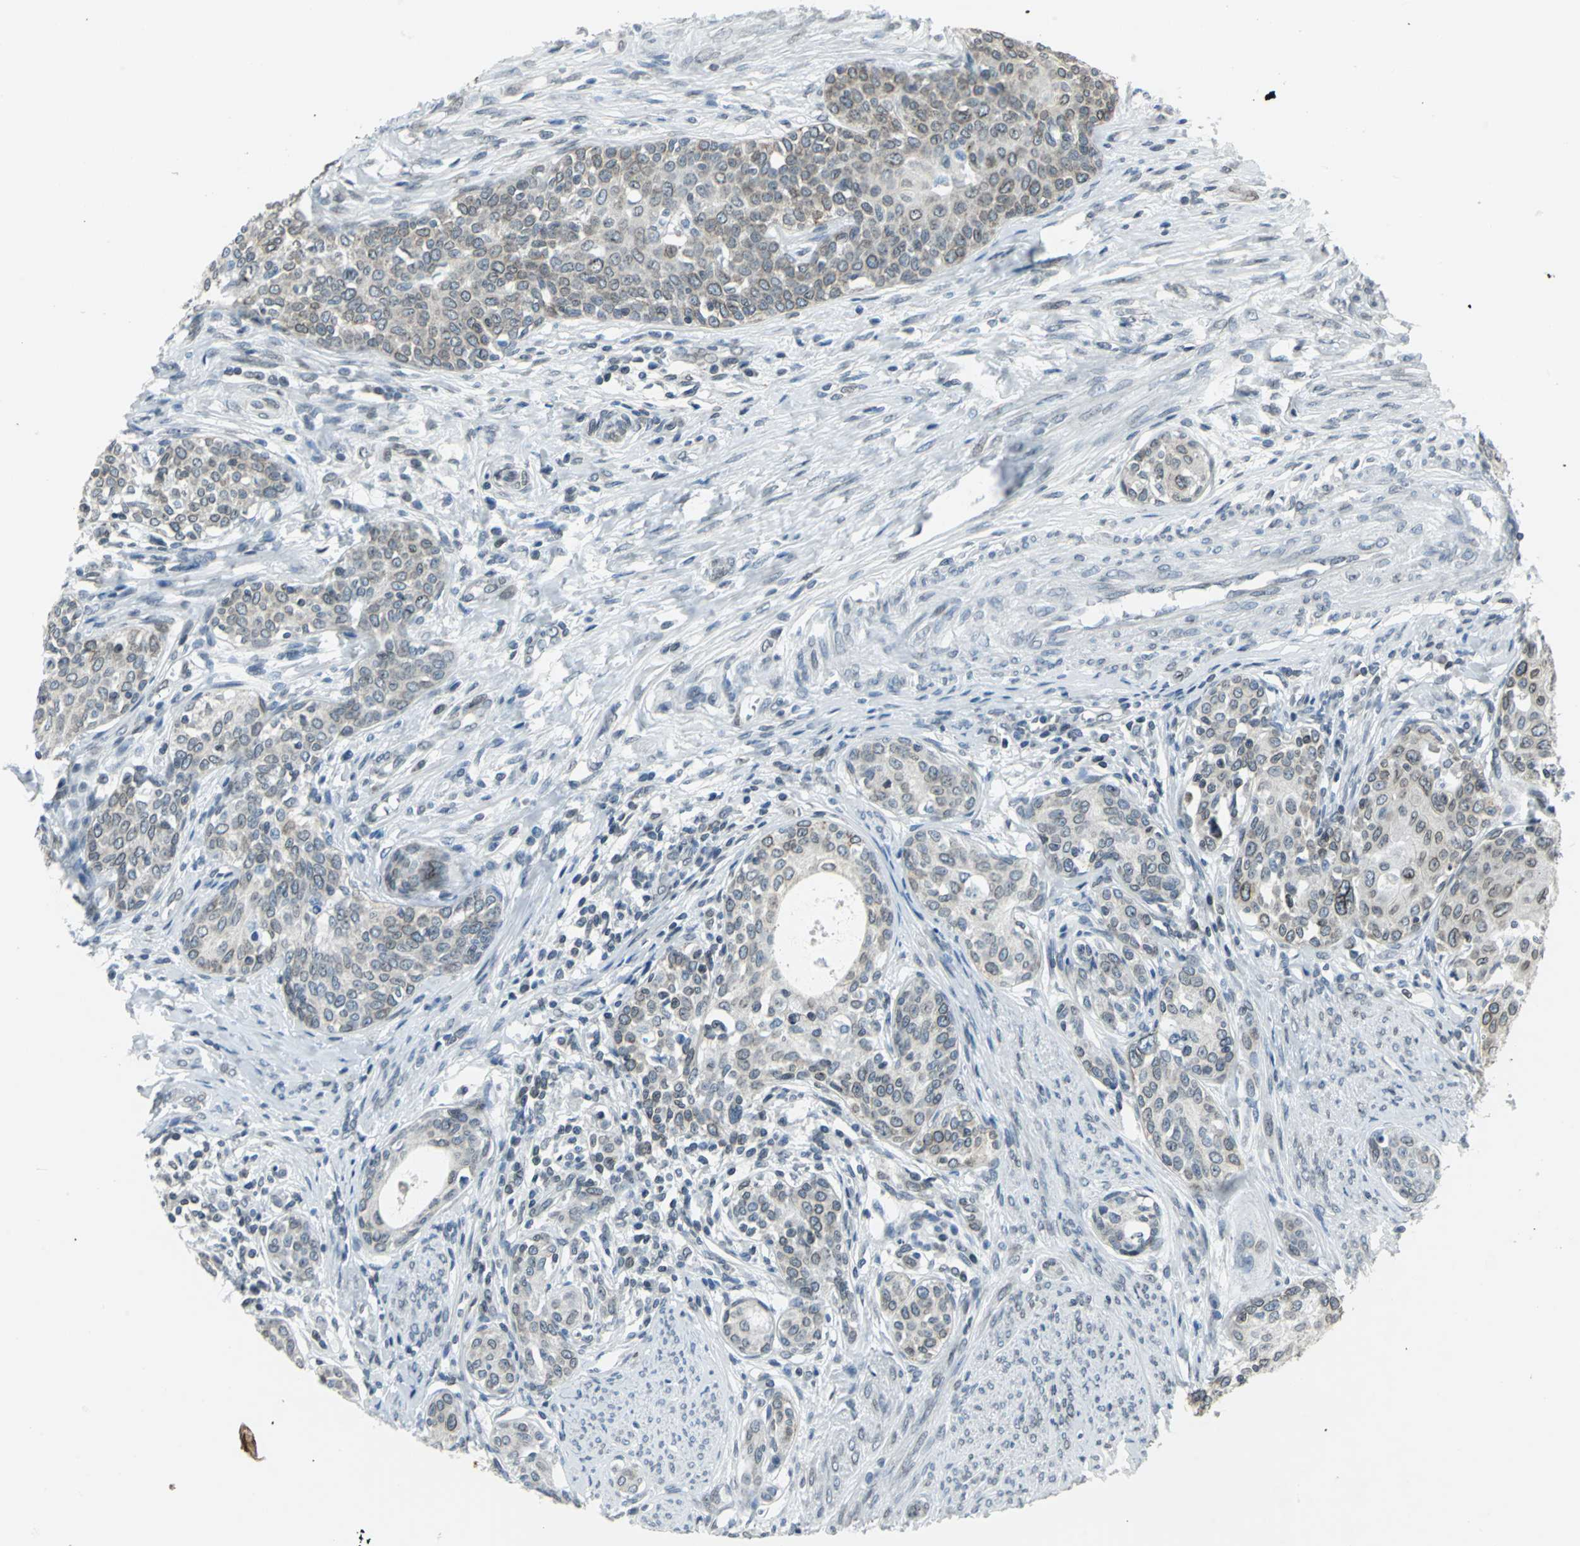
{"staining": {"intensity": "weak", "quantity": "25%-75%", "location": "cytoplasmic/membranous,nuclear"}, "tissue": "cervical cancer", "cell_type": "Tumor cells", "image_type": "cancer", "snomed": [{"axis": "morphology", "description": "Squamous cell carcinoma, NOS"}, {"axis": "morphology", "description": "Adenocarcinoma, NOS"}, {"axis": "topography", "description": "Cervix"}], "caption": "This histopathology image shows immunohistochemistry (IHC) staining of cervical adenocarcinoma, with low weak cytoplasmic/membranous and nuclear staining in about 25%-75% of tumor cells.", "gene": "SNUPN", "patient": {"sex": "female", "age": 52}}